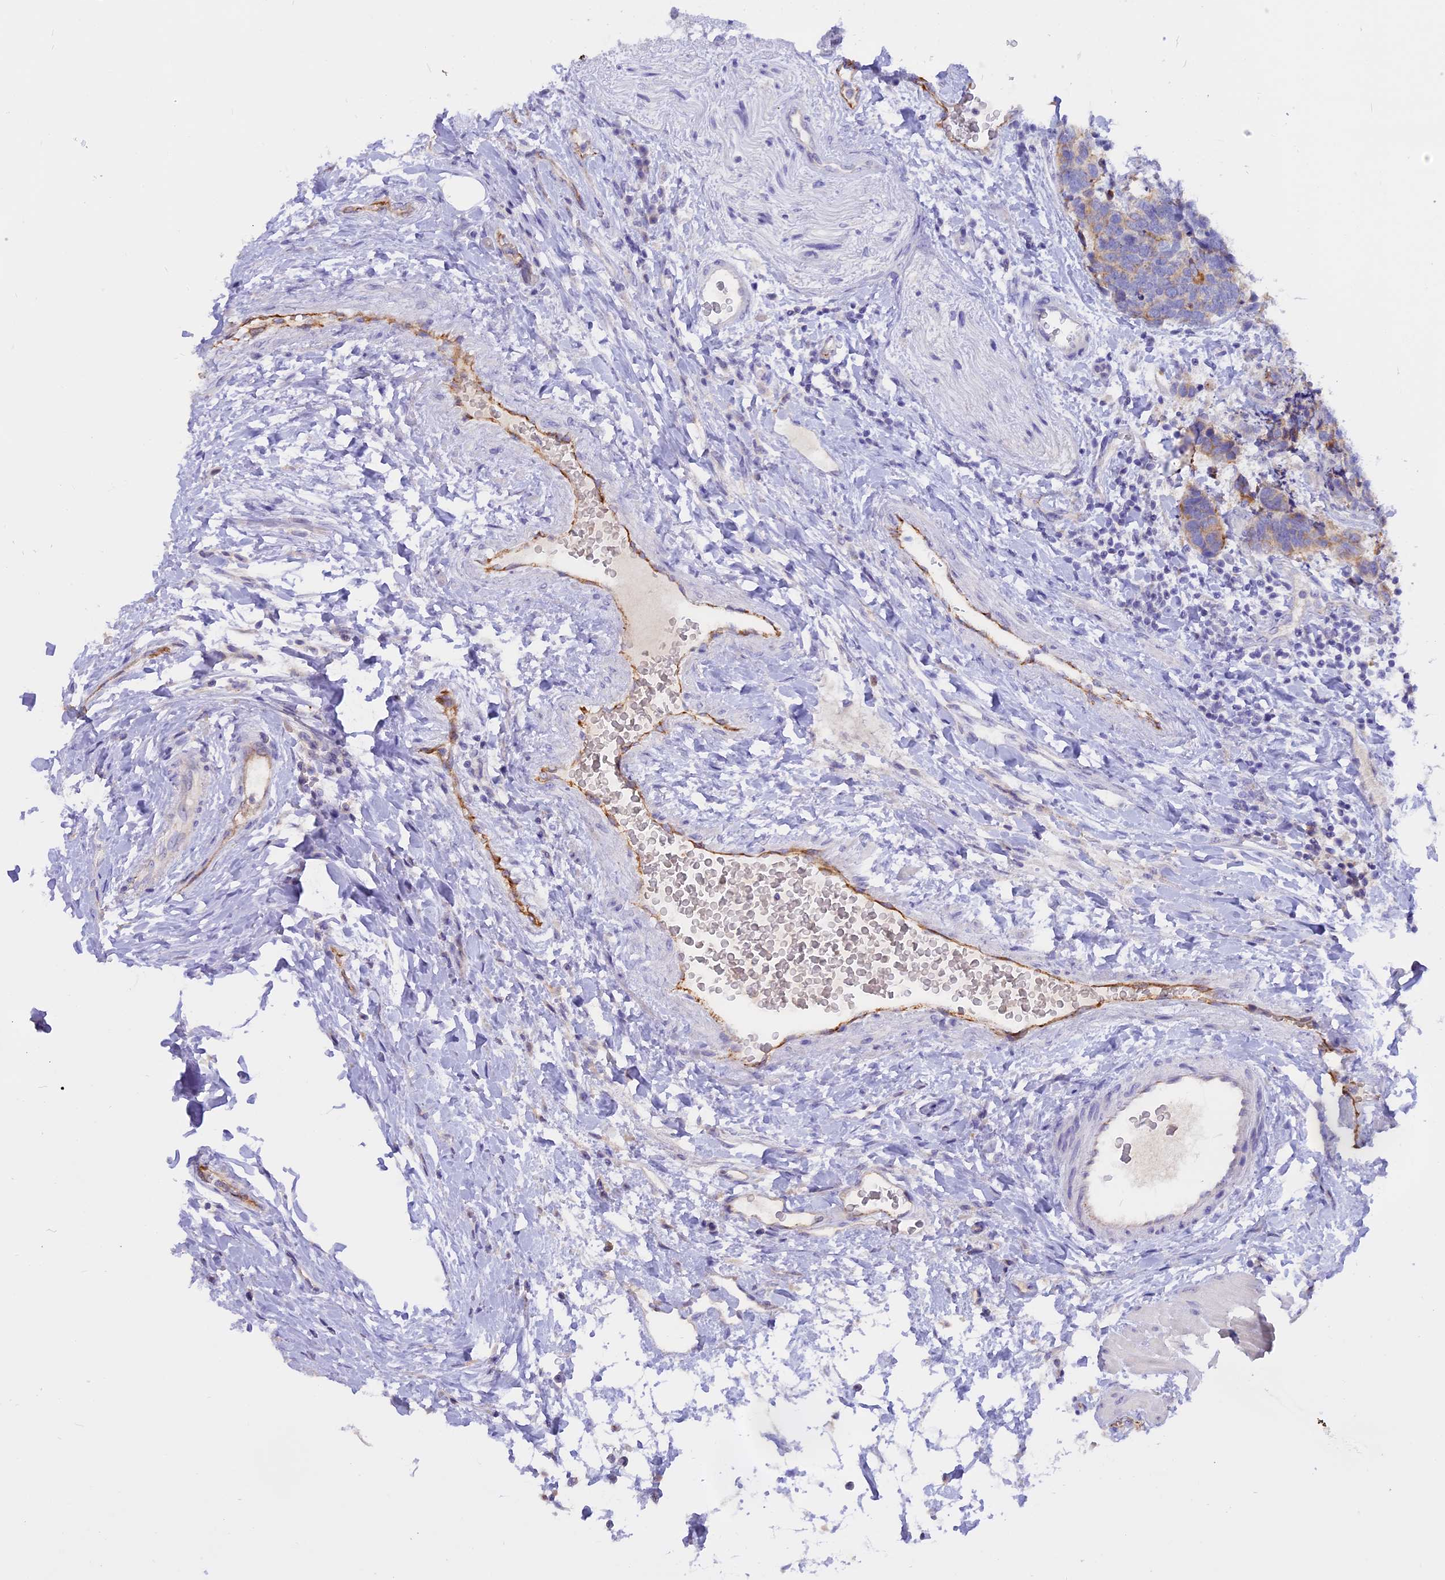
{"staining": {"intensity": "weak", "quantity": "<25%", "location": "cytoplasmic/membranous"}, "tissue": "carcinoid", "cell_type": "Tumor cells", "image_type": "cancer", "snomed": [{"axis": "morphology", "description": "Carcinoma, NOS"}, {"axis": "morphology", "description": "Carcinoid, malignant, NOS"}, {"axis": "topography", "description": "Urinary bladder"}], "caption": "IHC micrograph of neoplastic tissue: carcinoid stained with DAB (3,3'-diaminobenzidine) demonstrates no significant protein staining in tumor cells.", "gene": "WFDC2", "patient": {"sex": "male", "age": 57}}